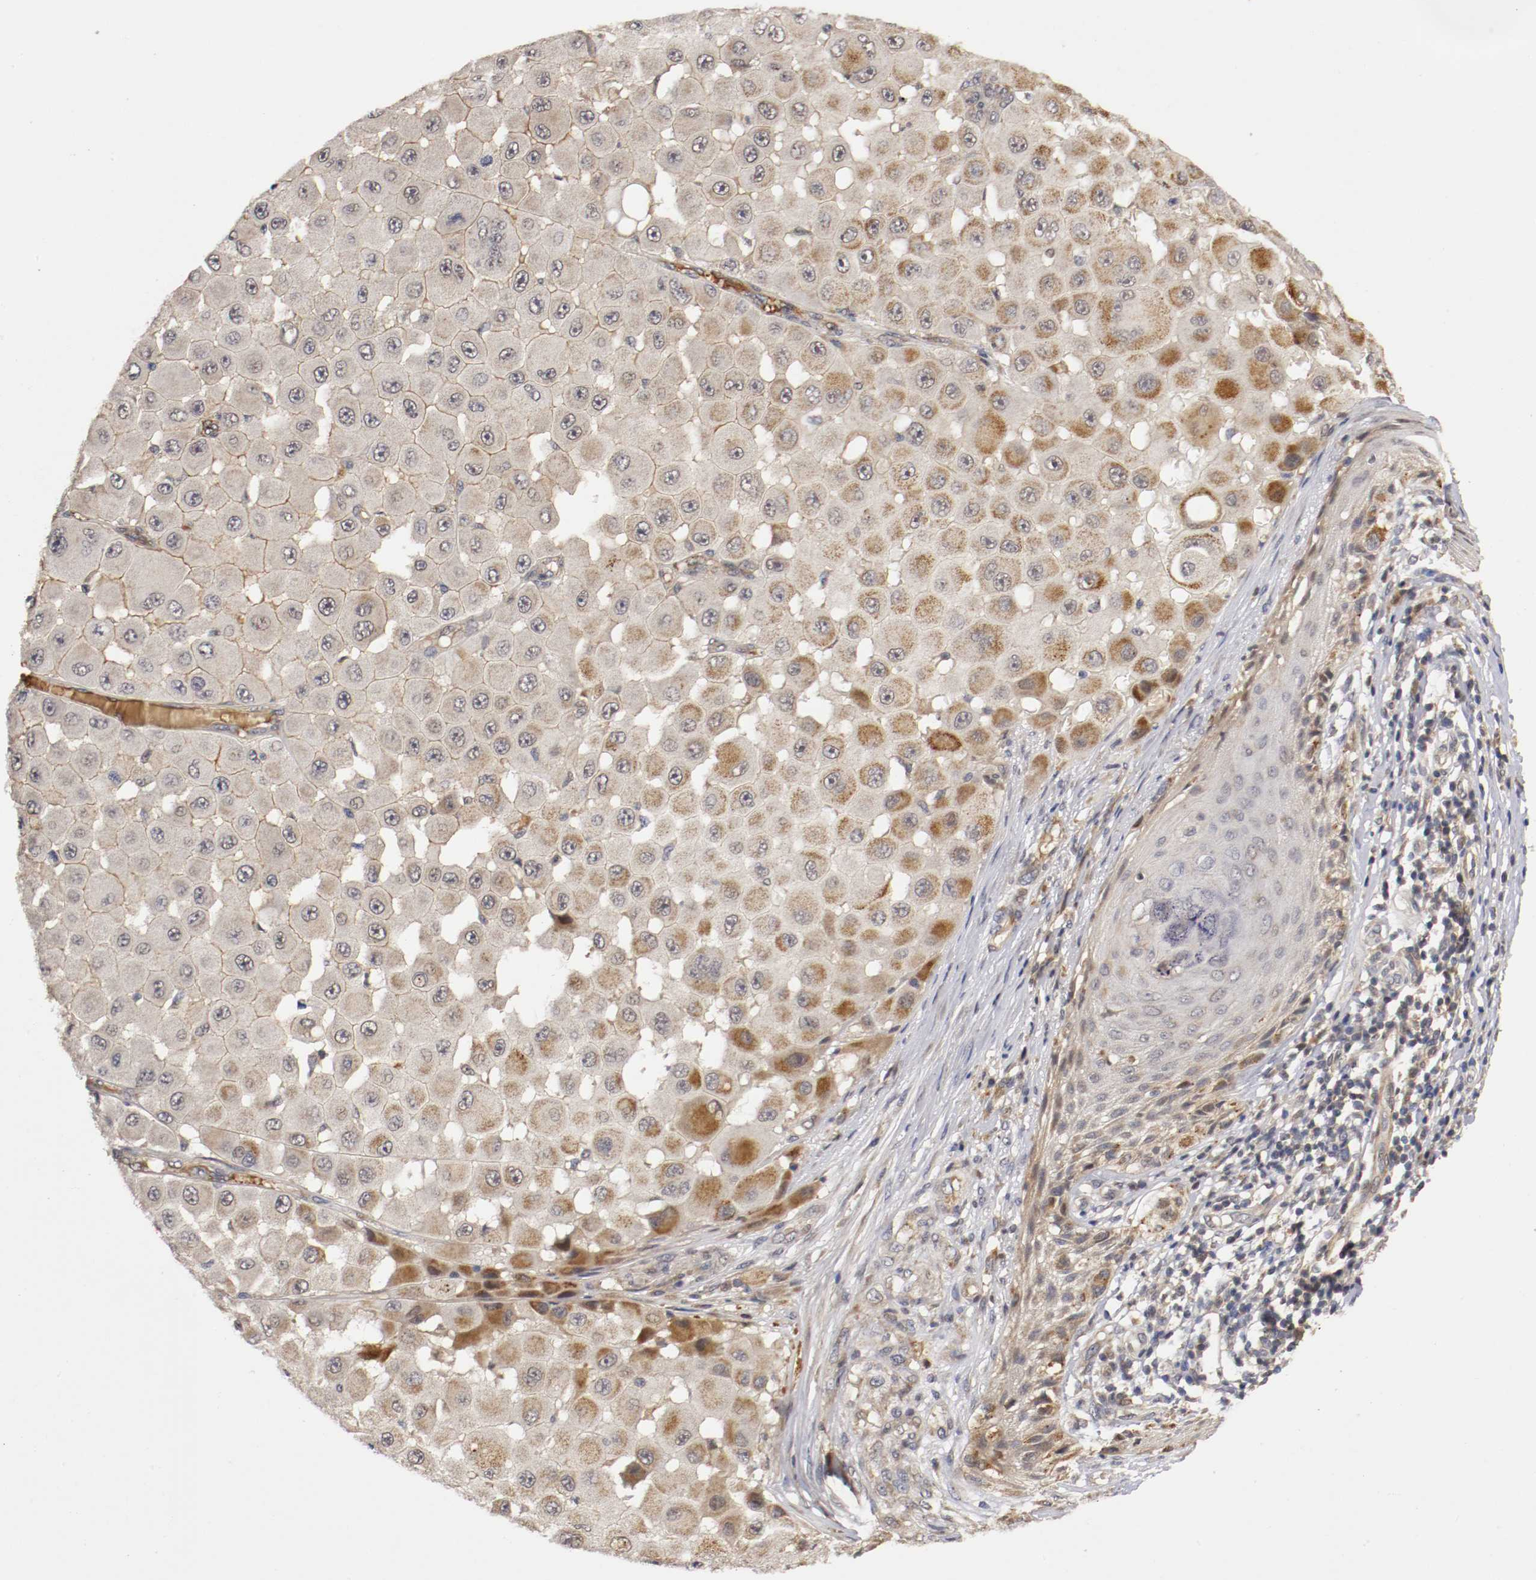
{"staining": {"intensity": "moderate", "quantity": "25%-75%", "location": "cytoplasmic/membranous"}, "tissue": "melanoma", "cell_type": "Tumor cells", "image_type": "cancer", "snomed": [{"axis": "morphology", "description": "Malignant melanoma, NOS"}, {"axis": "topography", "description": "Skin"}], "caption": "The immunohistochemical stain highlights moderate cytoplasmic/membranous expression in tumor cells of malignant melanoma tissue.", "gene": "TNFRSF1B", "patient": {"sex": "female", "age": 81}}